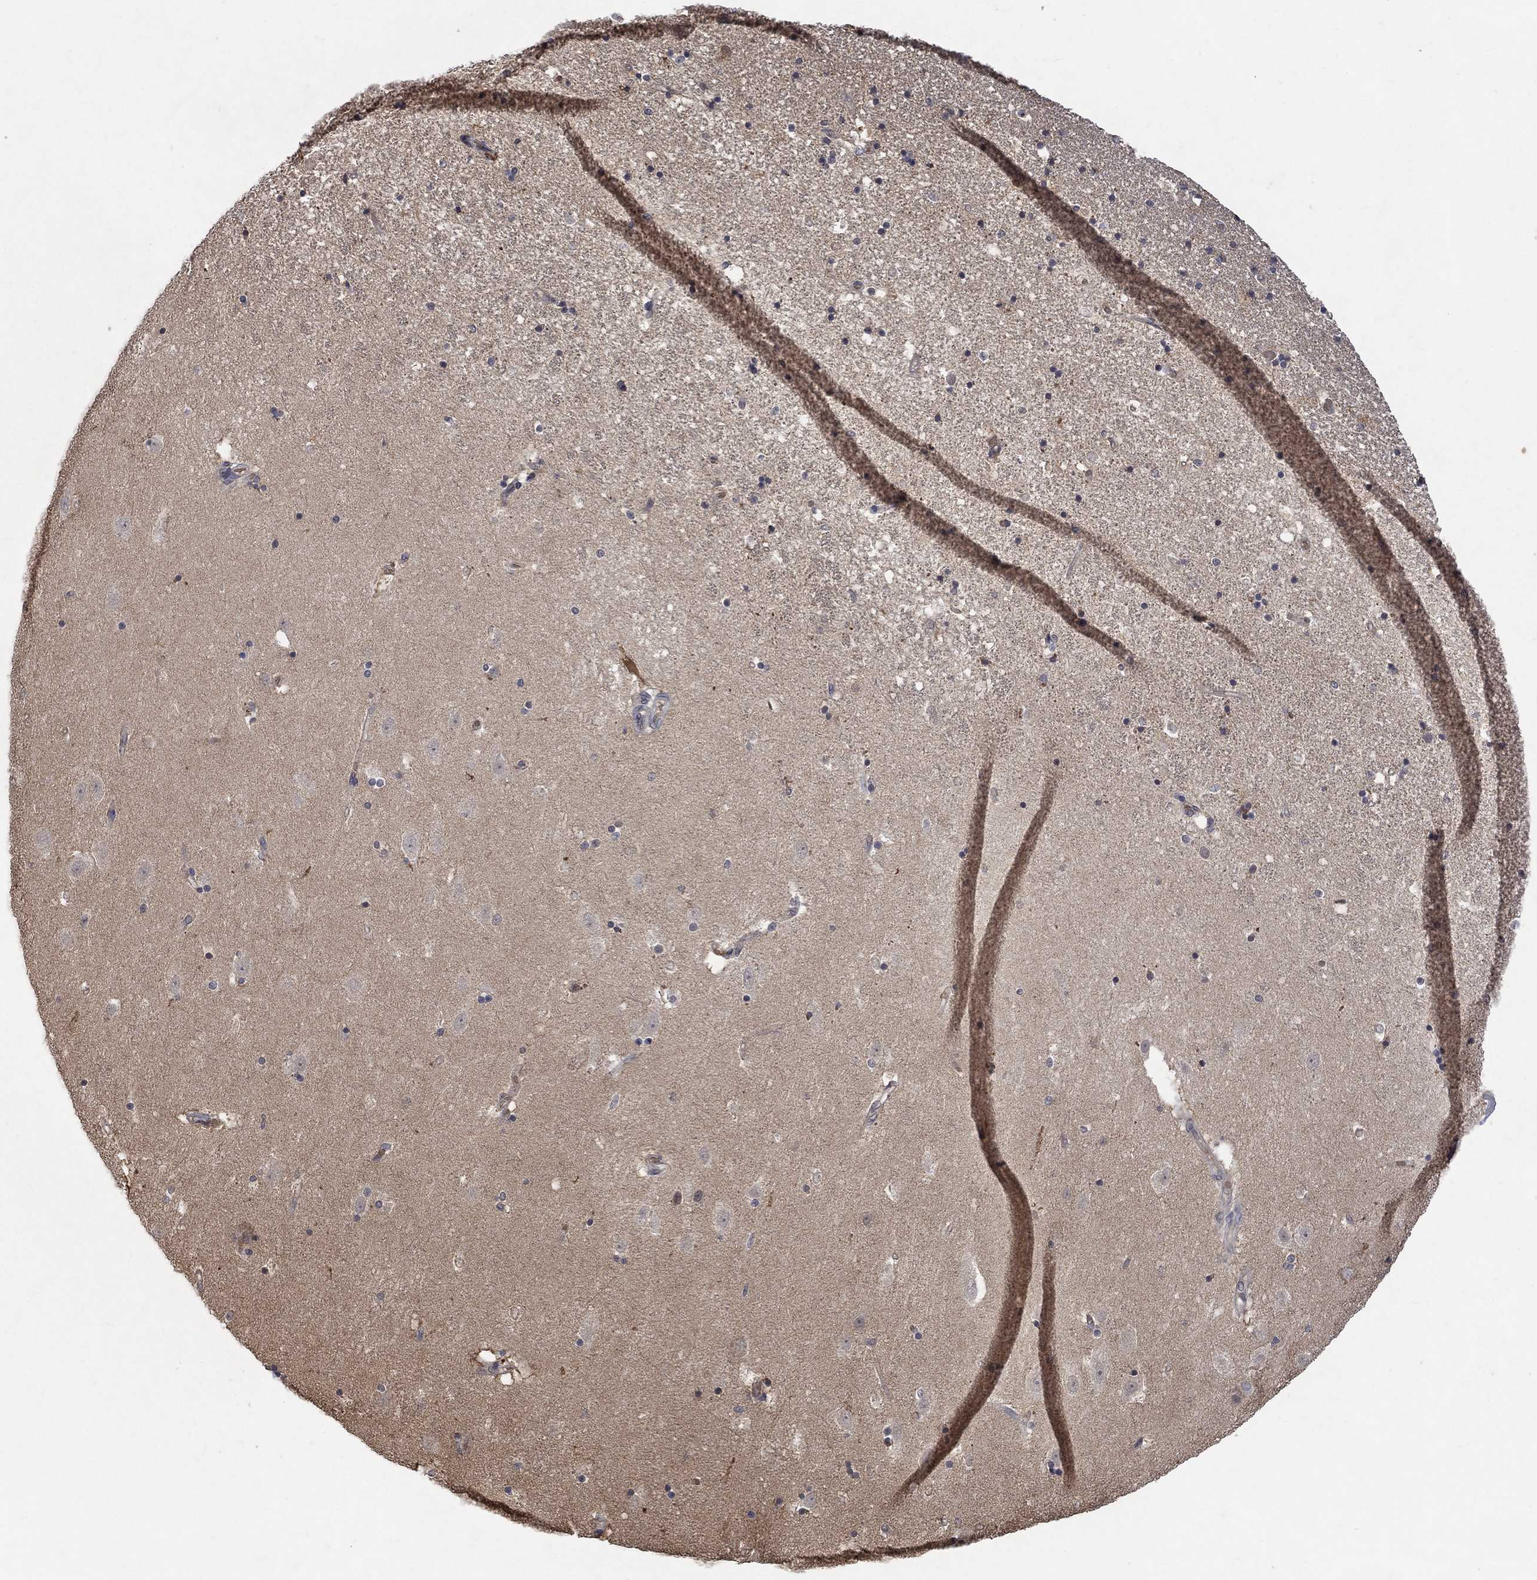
{"staining": {"intensity": "negative", "quantity": "none", "location": "none"}, "tissue": "hippocampus", "cell_type": "Glial cells", "image_type": "normal", "snomed": [{"axis": "morphology", "description": "Normal tissue, NOS"}, {"axis": "topography", "description": "Hippocampus"}], "caption": "Immunohistochemistry micrograph of normal hippocampus stained for a protein (brown), which demonstrates no positivity in glial cells. (Immunohistochemistry, brightfield microscopy, high magnification).", "gene": "GRIN2D", "patient": {"sex": "male", "age": 49}}